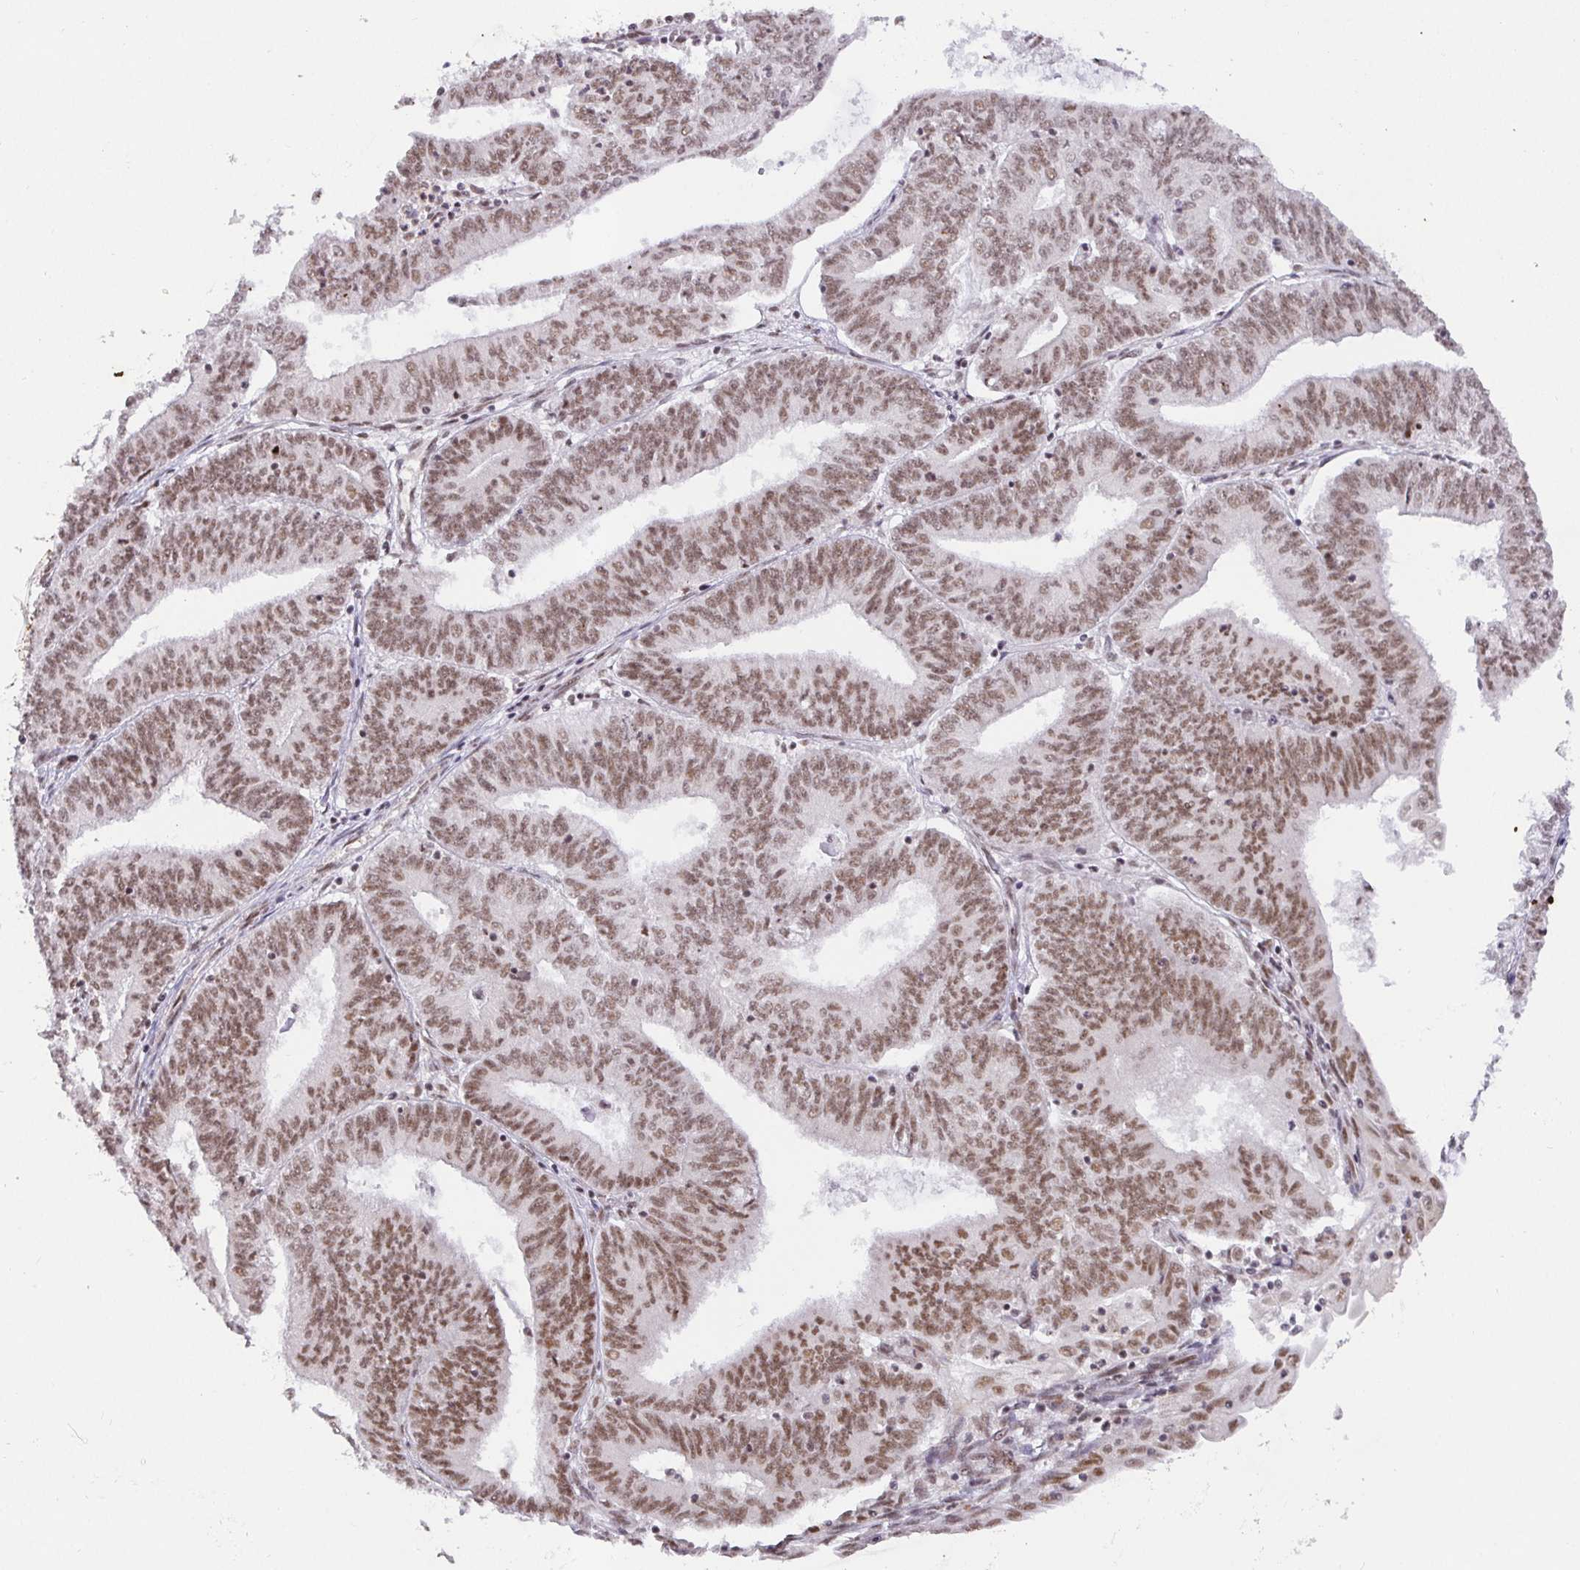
{"staining": {"intensity": "moderate", "quantity": ">75%", "location": "nuclear"}, "tissue": "endometrial cancer", "cell_type": "Tumor cells", "image_type": "cancer", "snomed": [{"axis": "morphology", "description": "Adenocarcinoma, NOS"}, {"axis": "topography", "description": "Endometrium"}], "caption": "Approximately >75% of tumor cells in endometrial cancer exhibit moderate nuclear protein positivity as visualized by brown immunohistochemical staining.", "gene": "USF1", "patient": {"sex": "female", "age": 61}}